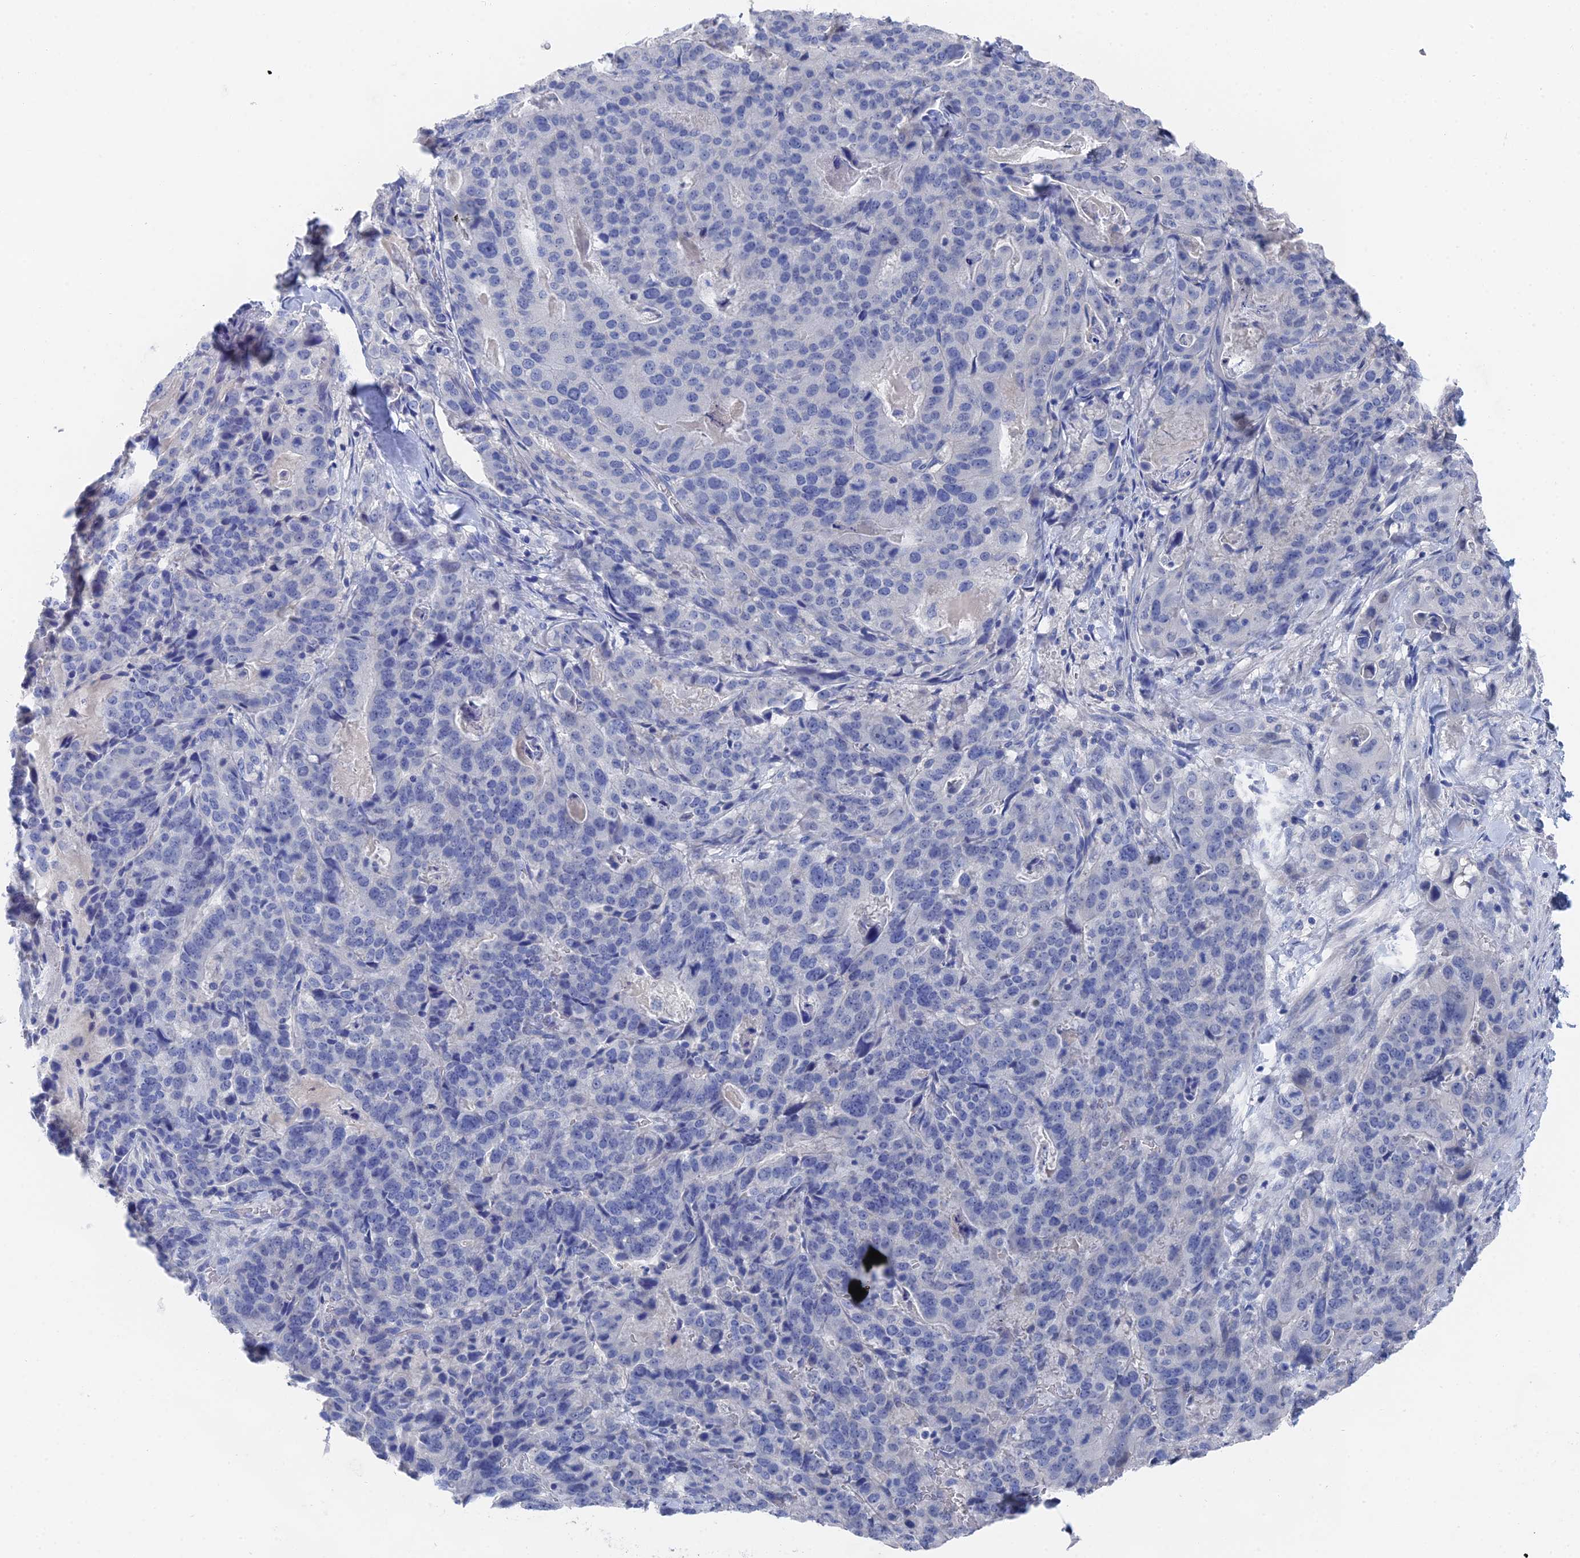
{"staining": {"intensity": "negative", "quantity": "none", "location": "none"}, "tissue": "stomach cancer", "cell_type": "Tumor cells", "image_type": "cancer", "snomed": [{"axis": "morphology", "description": "Adenocarcinoma, NOS"}, {"axis": "topography", "description": "Stomach"}], "caption": "Image shows no protein positivity in tumor cells of stomach cancer tissue.", "gene": "GFAP", "patient": {"sex": "male", "age": 48}}